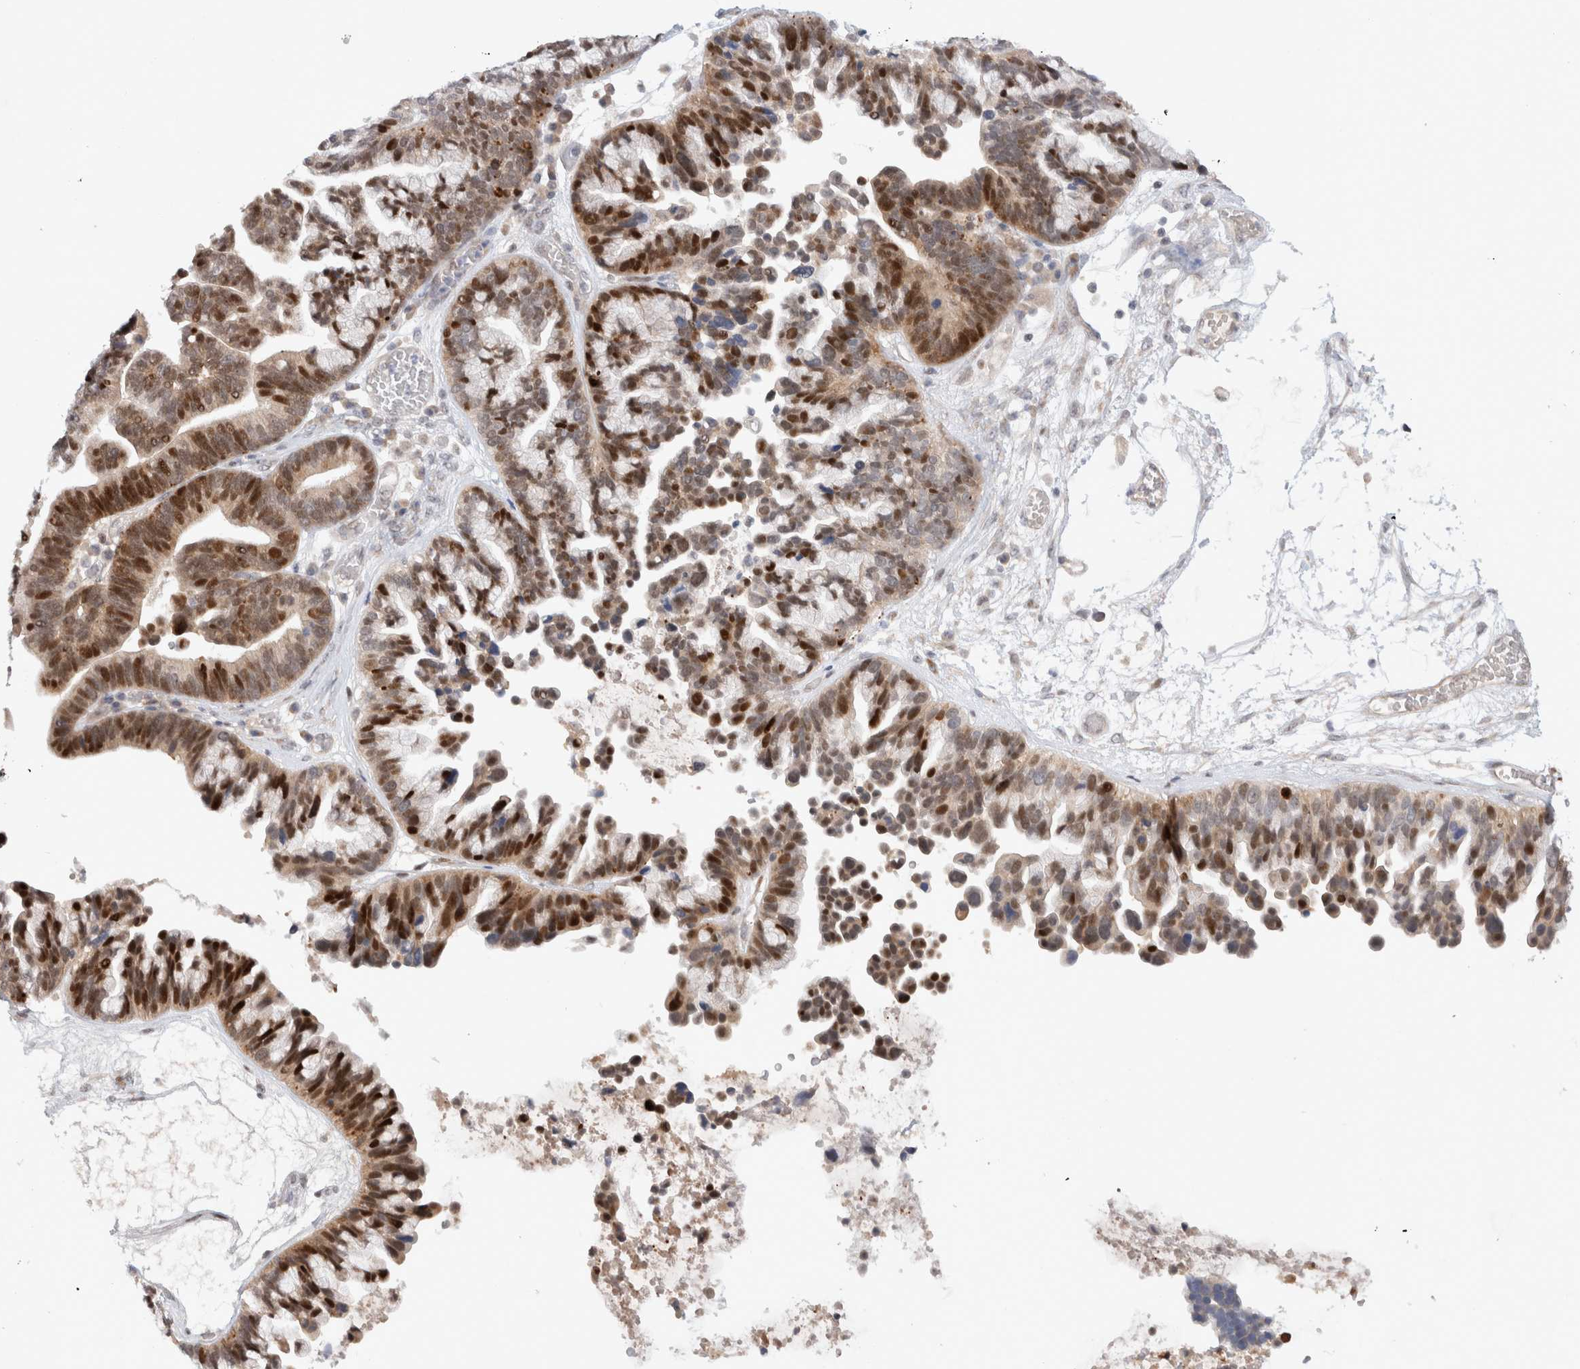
{"staining": {"intensity": "strong", "quantity": ">75%", "location": "nuclear"}, "tissue": "ovarian cancer", "cell_type": "Tumor cells", "image_type": "cancer", "snomed": [{"axis": "morphology", "description": "Cystadenocarcinoma, serous, NOS"}, {"axis": "topography", "description": "Ovary"}], "caption": "A high-resolution photomicrograph shows immunohistochemistry (IHC) staining of ovarian serous cystadenocarcinoma, which reveals strong nuclear expression in about >75% of tumor cells.", "gene": "TCF4", "patient": {"sex": "female", "age": 56}}